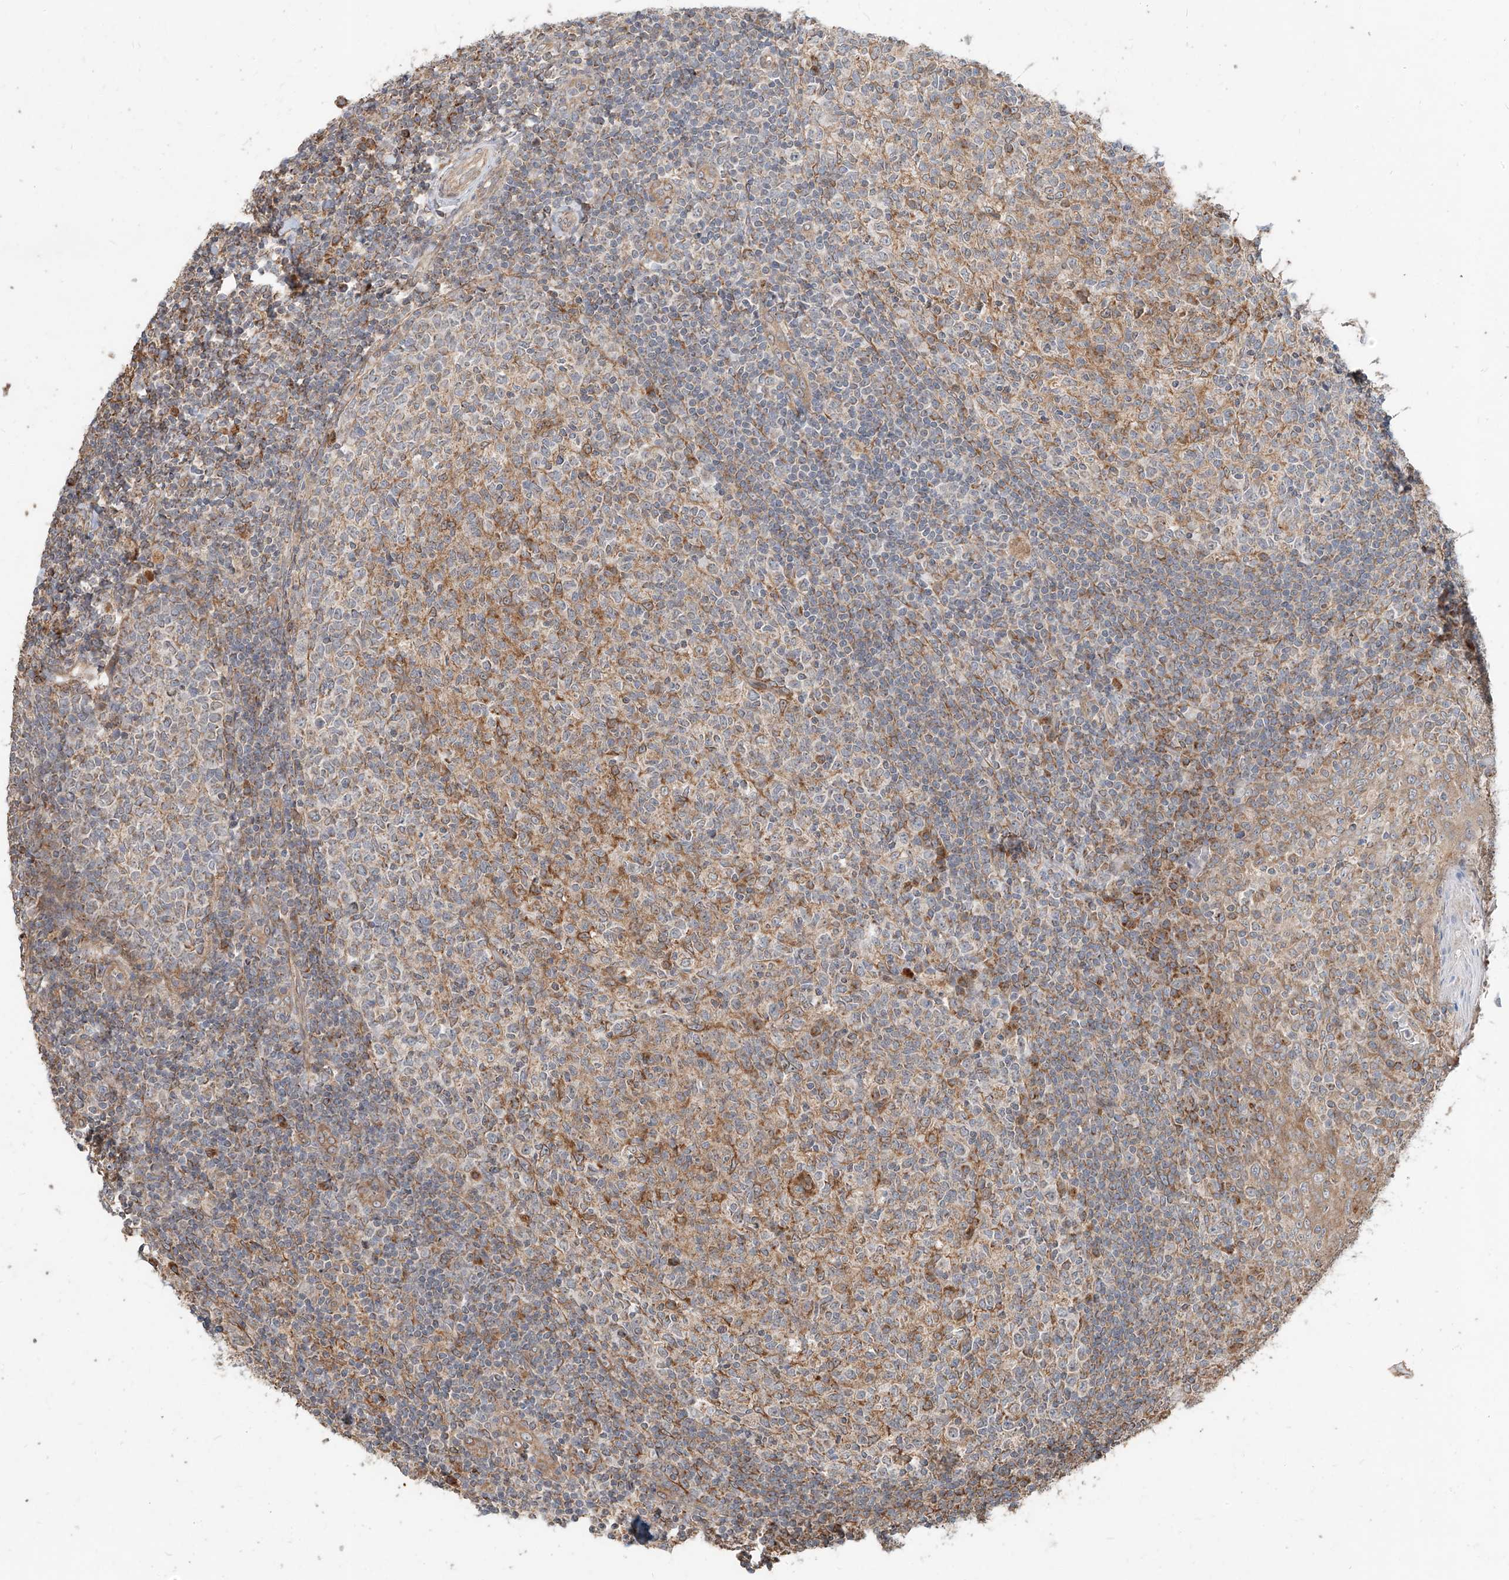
{"staining": {"intensity": "moderate", "quantity": "25%-75%", "location": "cytoplasmic/membranous"}, "tissue": "tonsil", "cell_type": "Germinal center cells", "image_type": "normal", "snomed": [{"axis": "morphology", "description": "Normal tissue, NOS"}, {"axis": "topography", "description": "Tonsil"}], "caption": "This is a histology image of immunohistochemistry staining of normal tonsil, which shows moderate staining in the cytoplasmic/membranous of germinal center cells.", "gene": "STX19", "patient": {"sex": "female", "age": 19}}